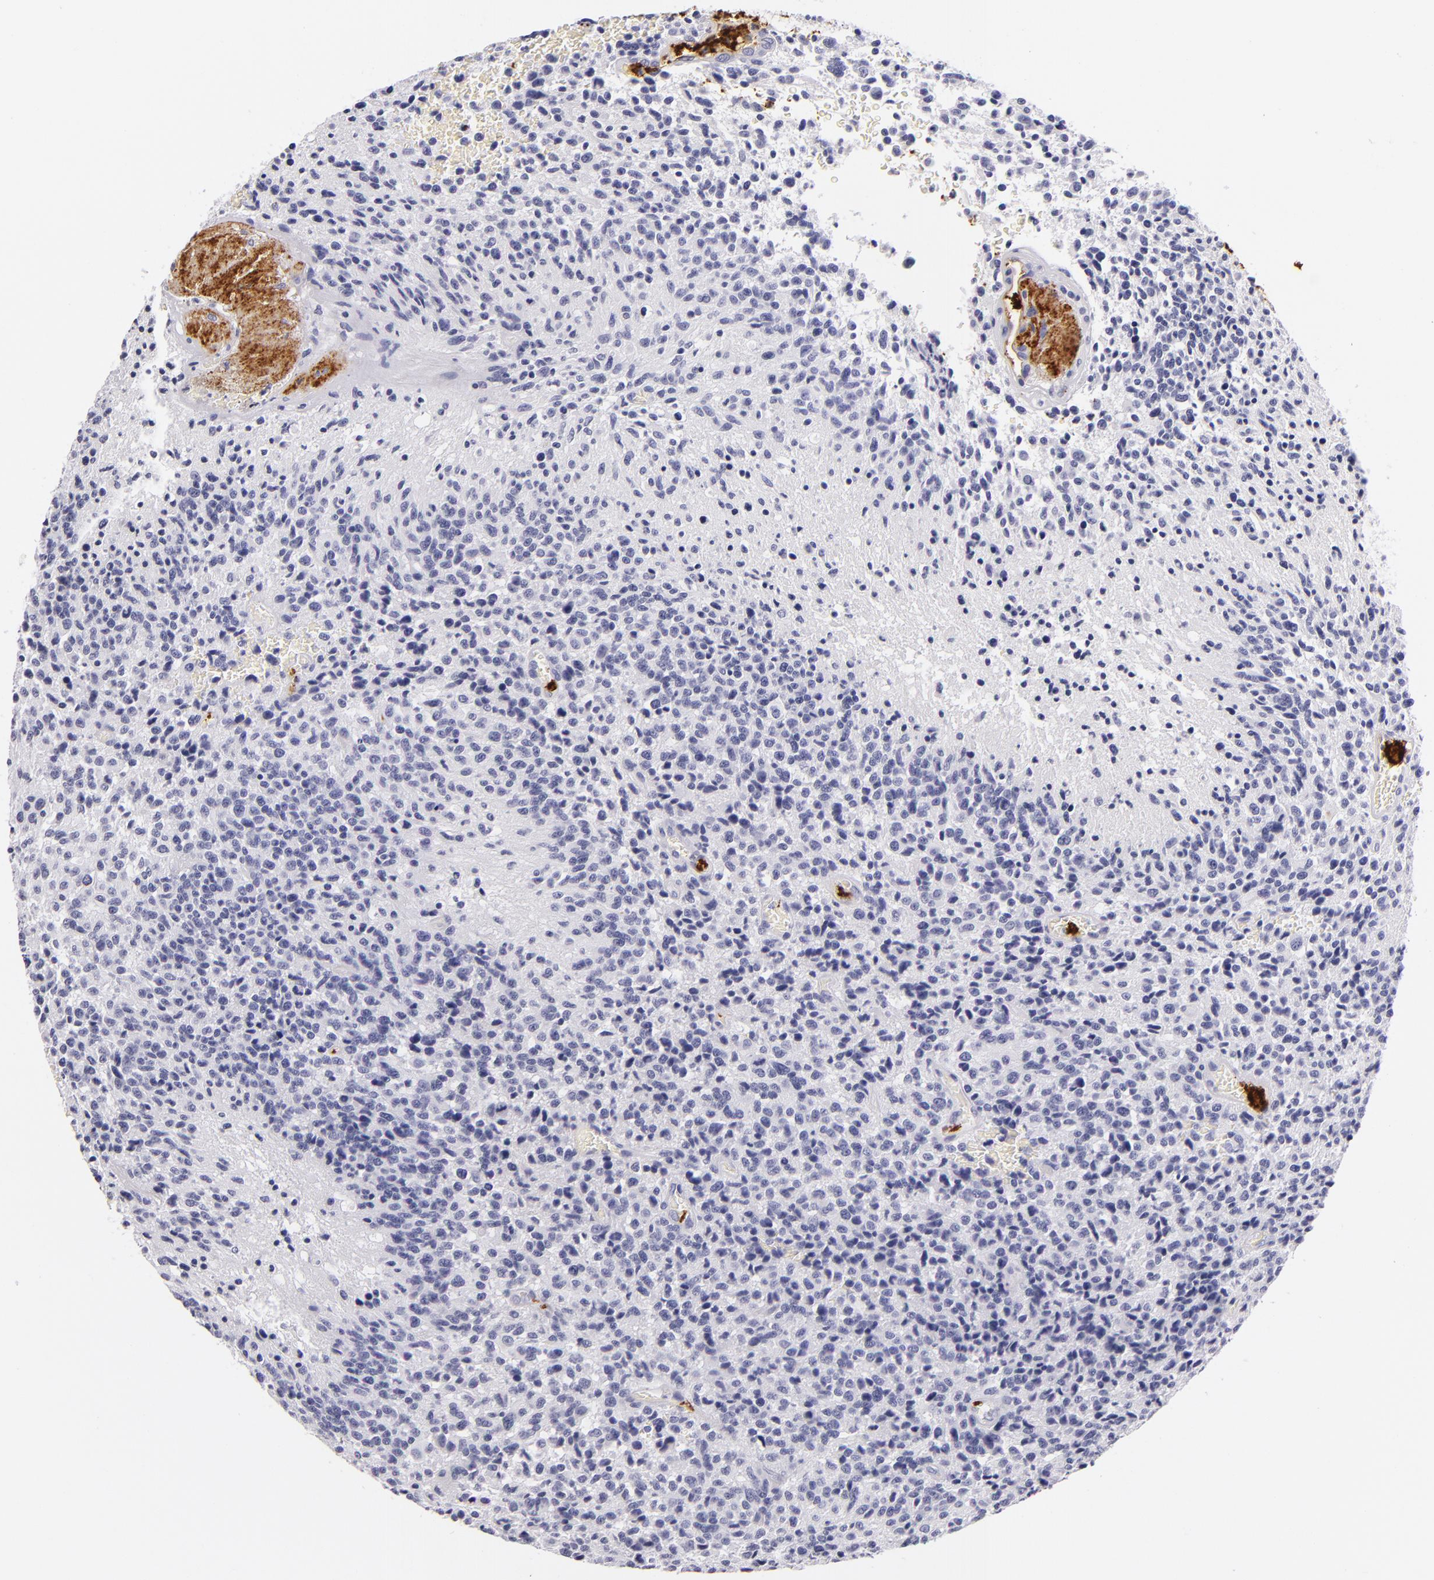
{"staining": {"intensity": "negative", "quantity": "none", "location": "none"}, "tissue": "glioma", "cell_type": "Tumor cells", "image_type": "cancer", "snomed": [{"axis": "morphology", "description": "Glioma, malignant, High grade"}, {"axis": "topography", "description": "Brain"}], "caption": "An image of malignant glioma (high-grade) stained for a protein shows no brown staining in tumor cells.", "gene": "GP1BA", "patient": {"sex": "male", "age": 36}}